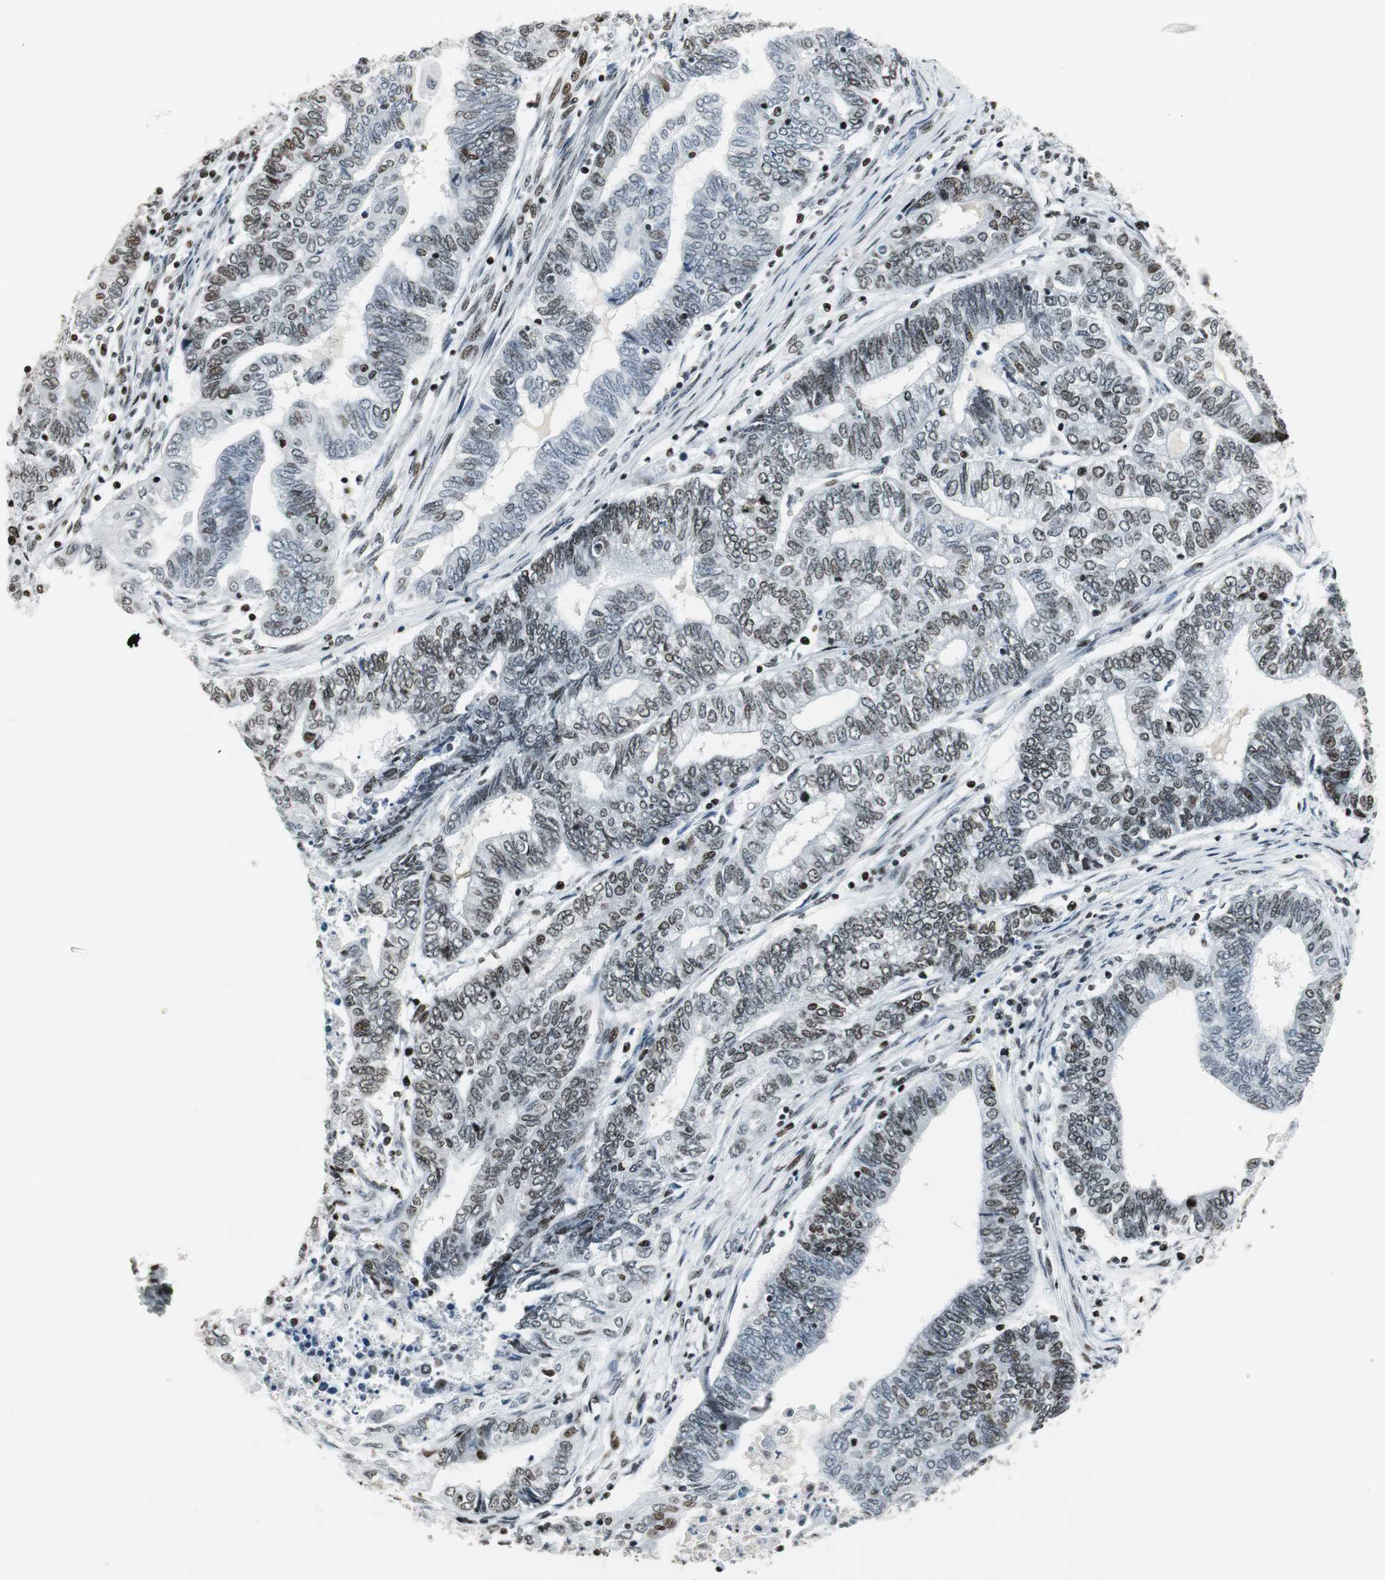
{"staining": {"intensity": "weak", "quantity": ">75%", "location": "nuclear"}, "tissue": "endometrial cancer", "cell_type": "Tumor cells", "image_type": "cancer", "snomed": [{"axis": "morphology", "description": "Adenocarcinoma, NOS"}, {"axis": "topography", "description": "Uterus"}, {"axis": "topography", "description": "Endometrium"}], "caption": "This is a photomicrograph of immunohistochemistry staining of endometrial cancer (adenocarcinoma), which shows weak staining in the nuclear of tumor cells.", "gene": "RBBP4", "patient": {"sex": "female", "age": 70}}